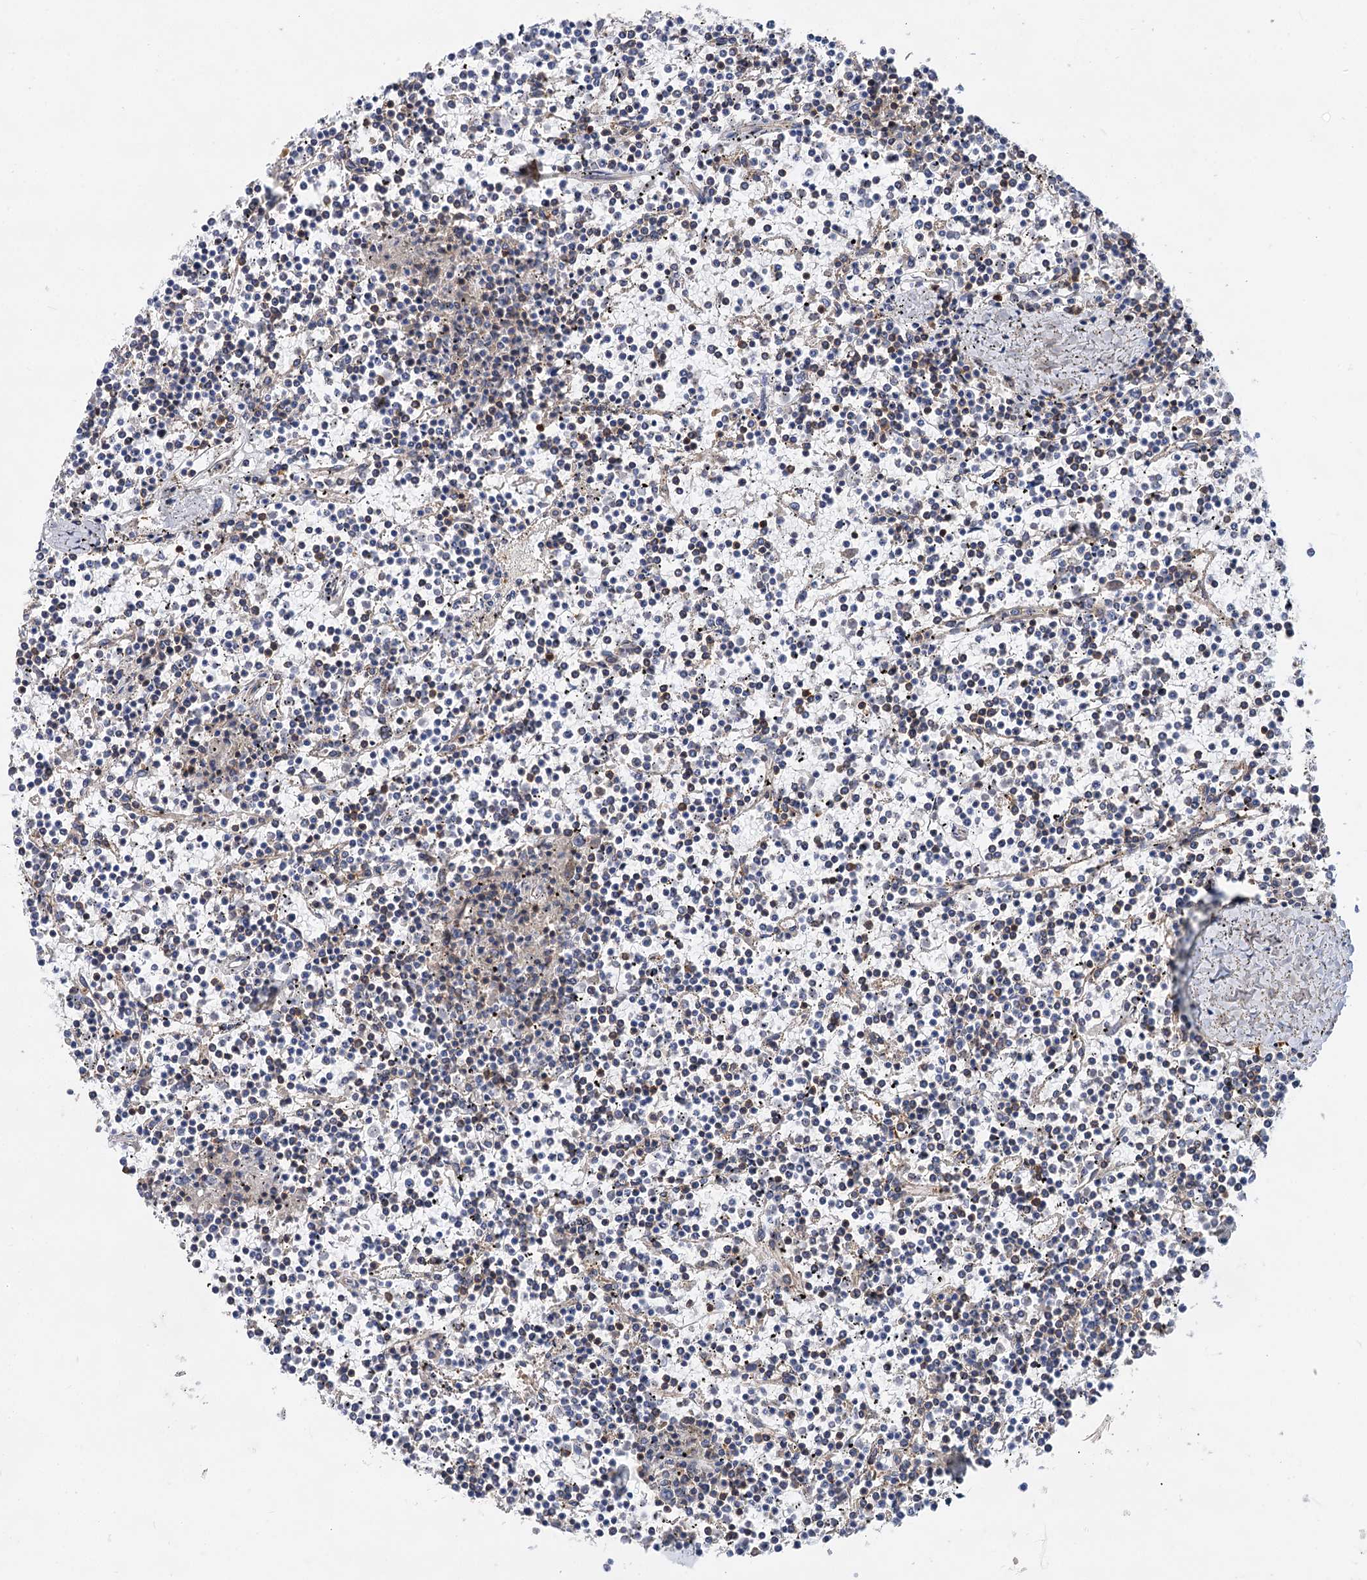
{"staining": {"intensity": "negative", "quantity": "none", "location": "none"}, "tissue": "lymphoma", "cell_type": "Tumor cells", "image_type": "cancer", "snomed": [{"axis": "morphology", "description": "Malignant lymphoma, non-Hodgkin's type, Low grade"}, {"axis": "topography", "description": "Spleen"}], "caption": "The immunohistochemistry micrograph has no significant expression in tumor cells of lymphoma tissue.", "gene": "PACS1", "patient": {"sex": "female", "age": 19}}